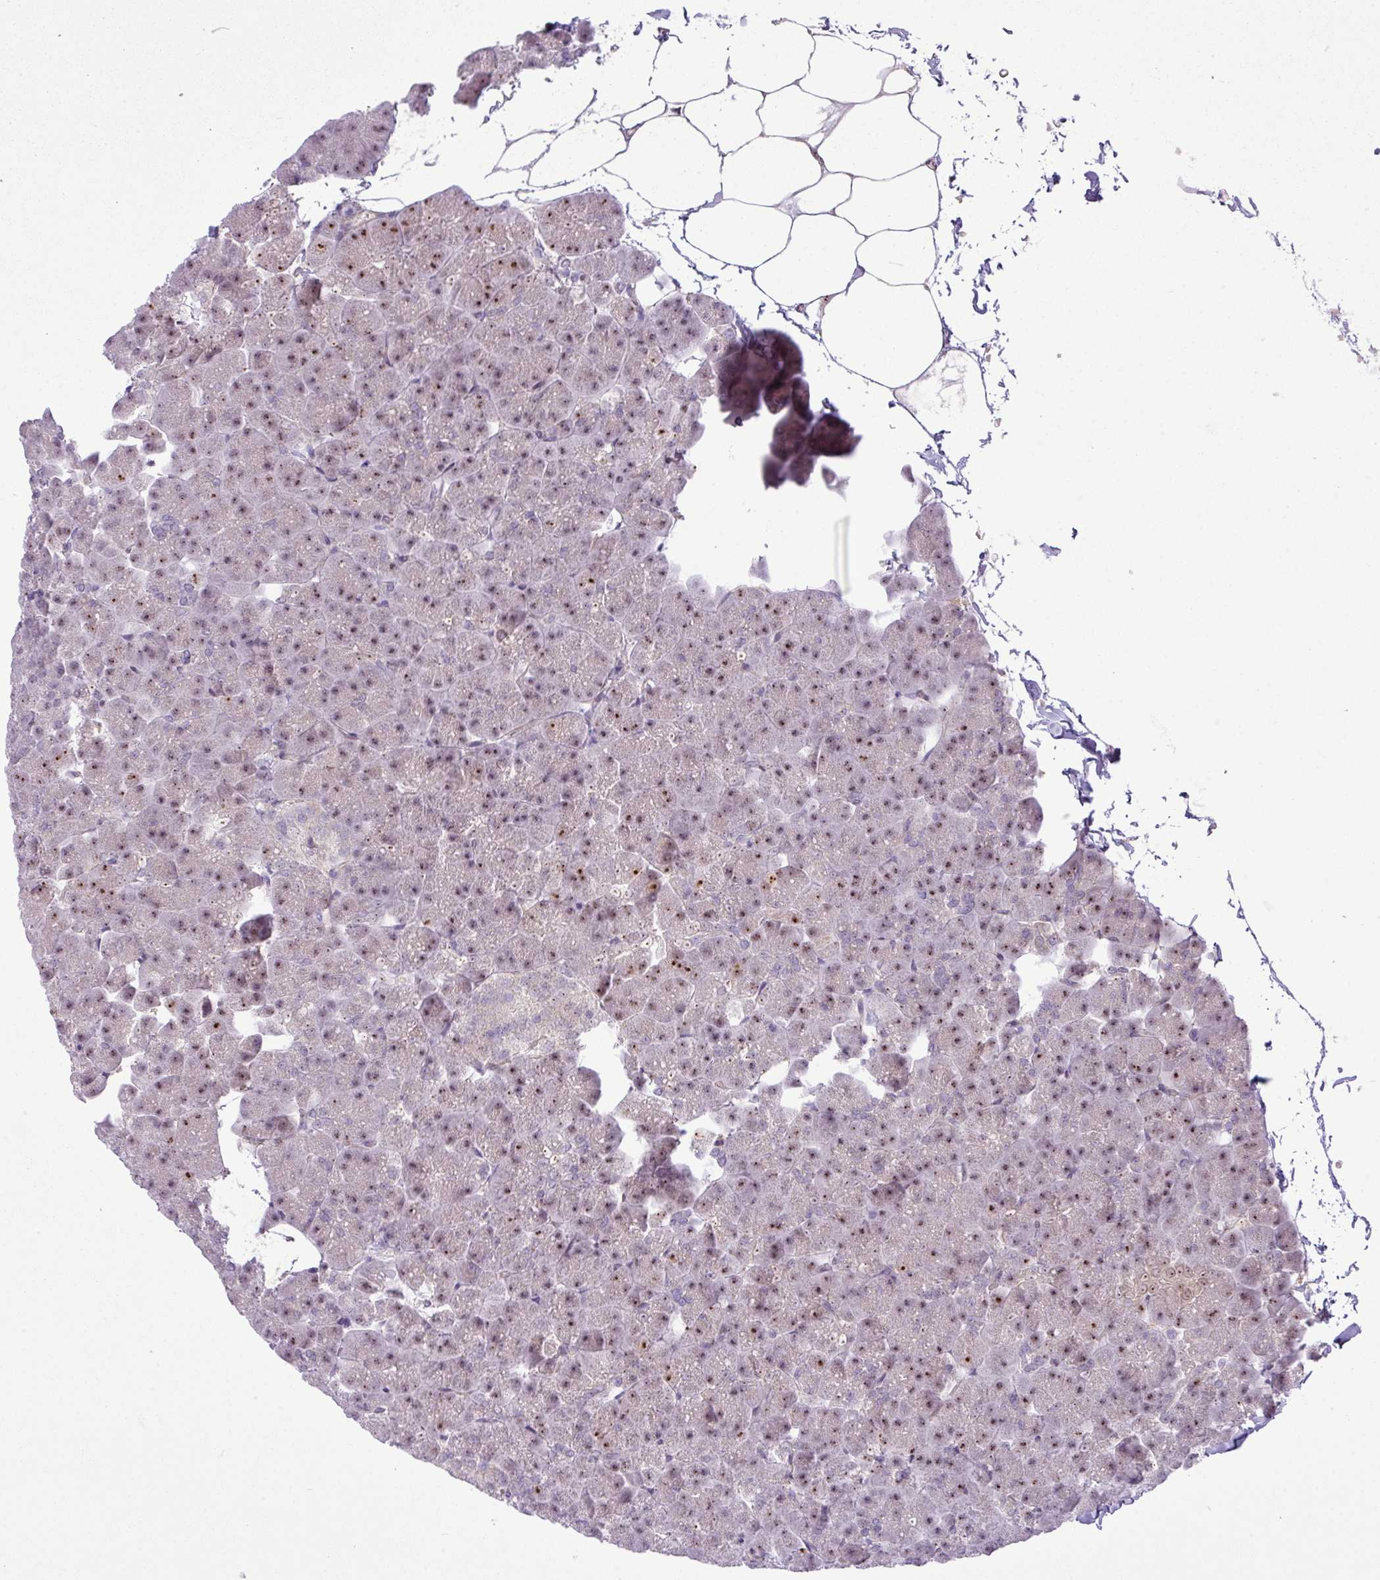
{"staining": {"intensity": "strong", "quantity": "25%-75%", "location": "nuclear"}, "tissue": "pancreas", "cell_type": "Exocrine glandular cells", "image_type": "normal", "snomed": [{"axis": "morphology", "description": "Normal tissue, NOS"}, {"axis": "topography", "description": "Pancreas"}], "caption": "Brown immunohistochemical staining in benign pancreas exhibits strong nuclear expression in about 25%-75% of exocrine glandular cells. (DAB (3,3'-diaminobenzidine) = brown stain, brightfield microscopy at high magnification).", "gene": "MAK16", "patient": {"sex": "male", "age": 35}}